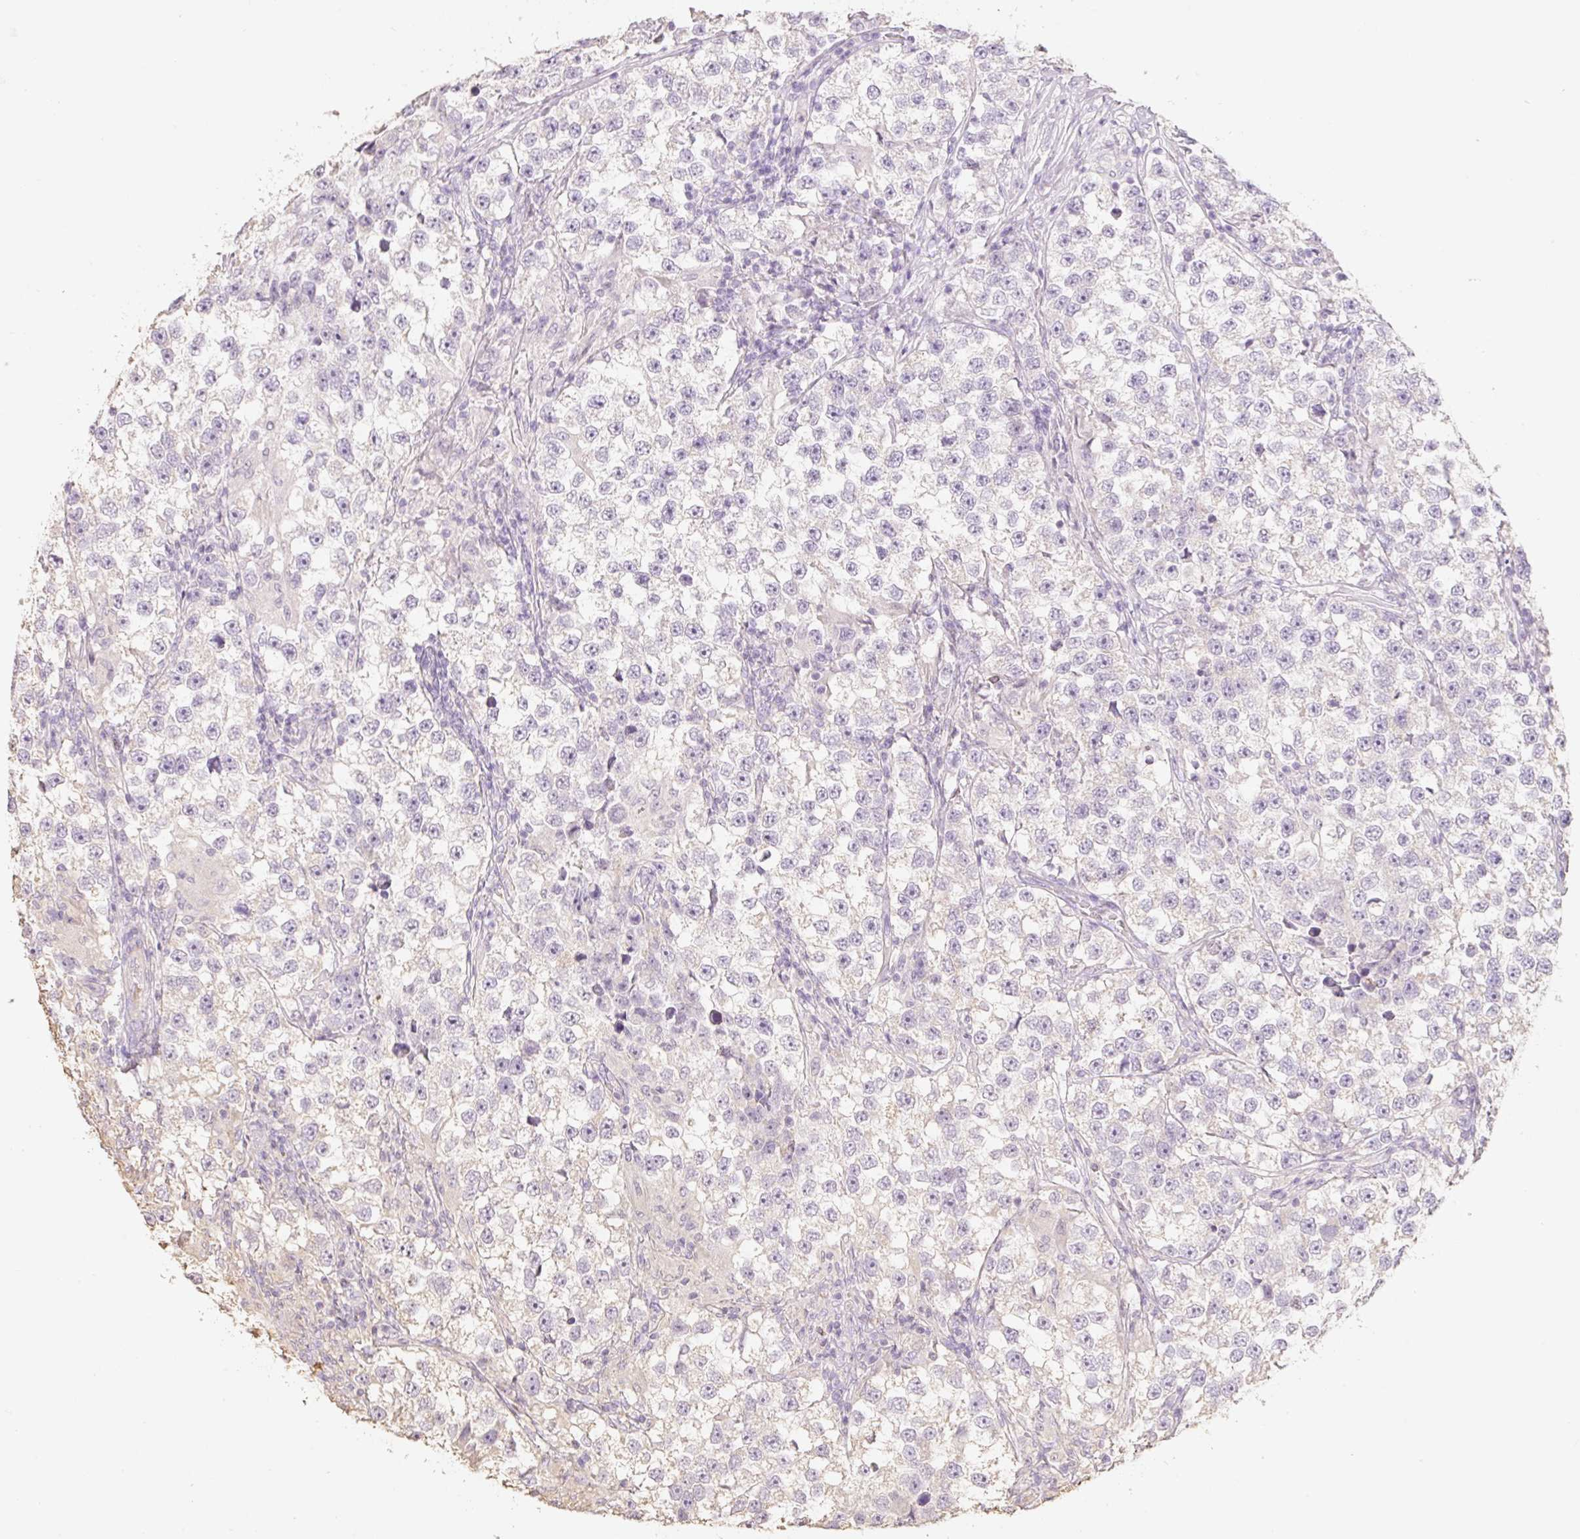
{"staining": {"intensity": "negative", "quantity": "none", "location": "none"}, "tissue": "testis cancer", "cell_type": "Tumor cells", "image_type": "cancer", "snomed": [{"axis": "morphology", "description": "Seminoma, NOS"}, {"axis": "topography", "description": "Testis"}], "caption": "Tumor cells show no significant staining in seminoma (testis).", "gene": "MBOAT7", "patient": {"sex": "male", "age": 46}}